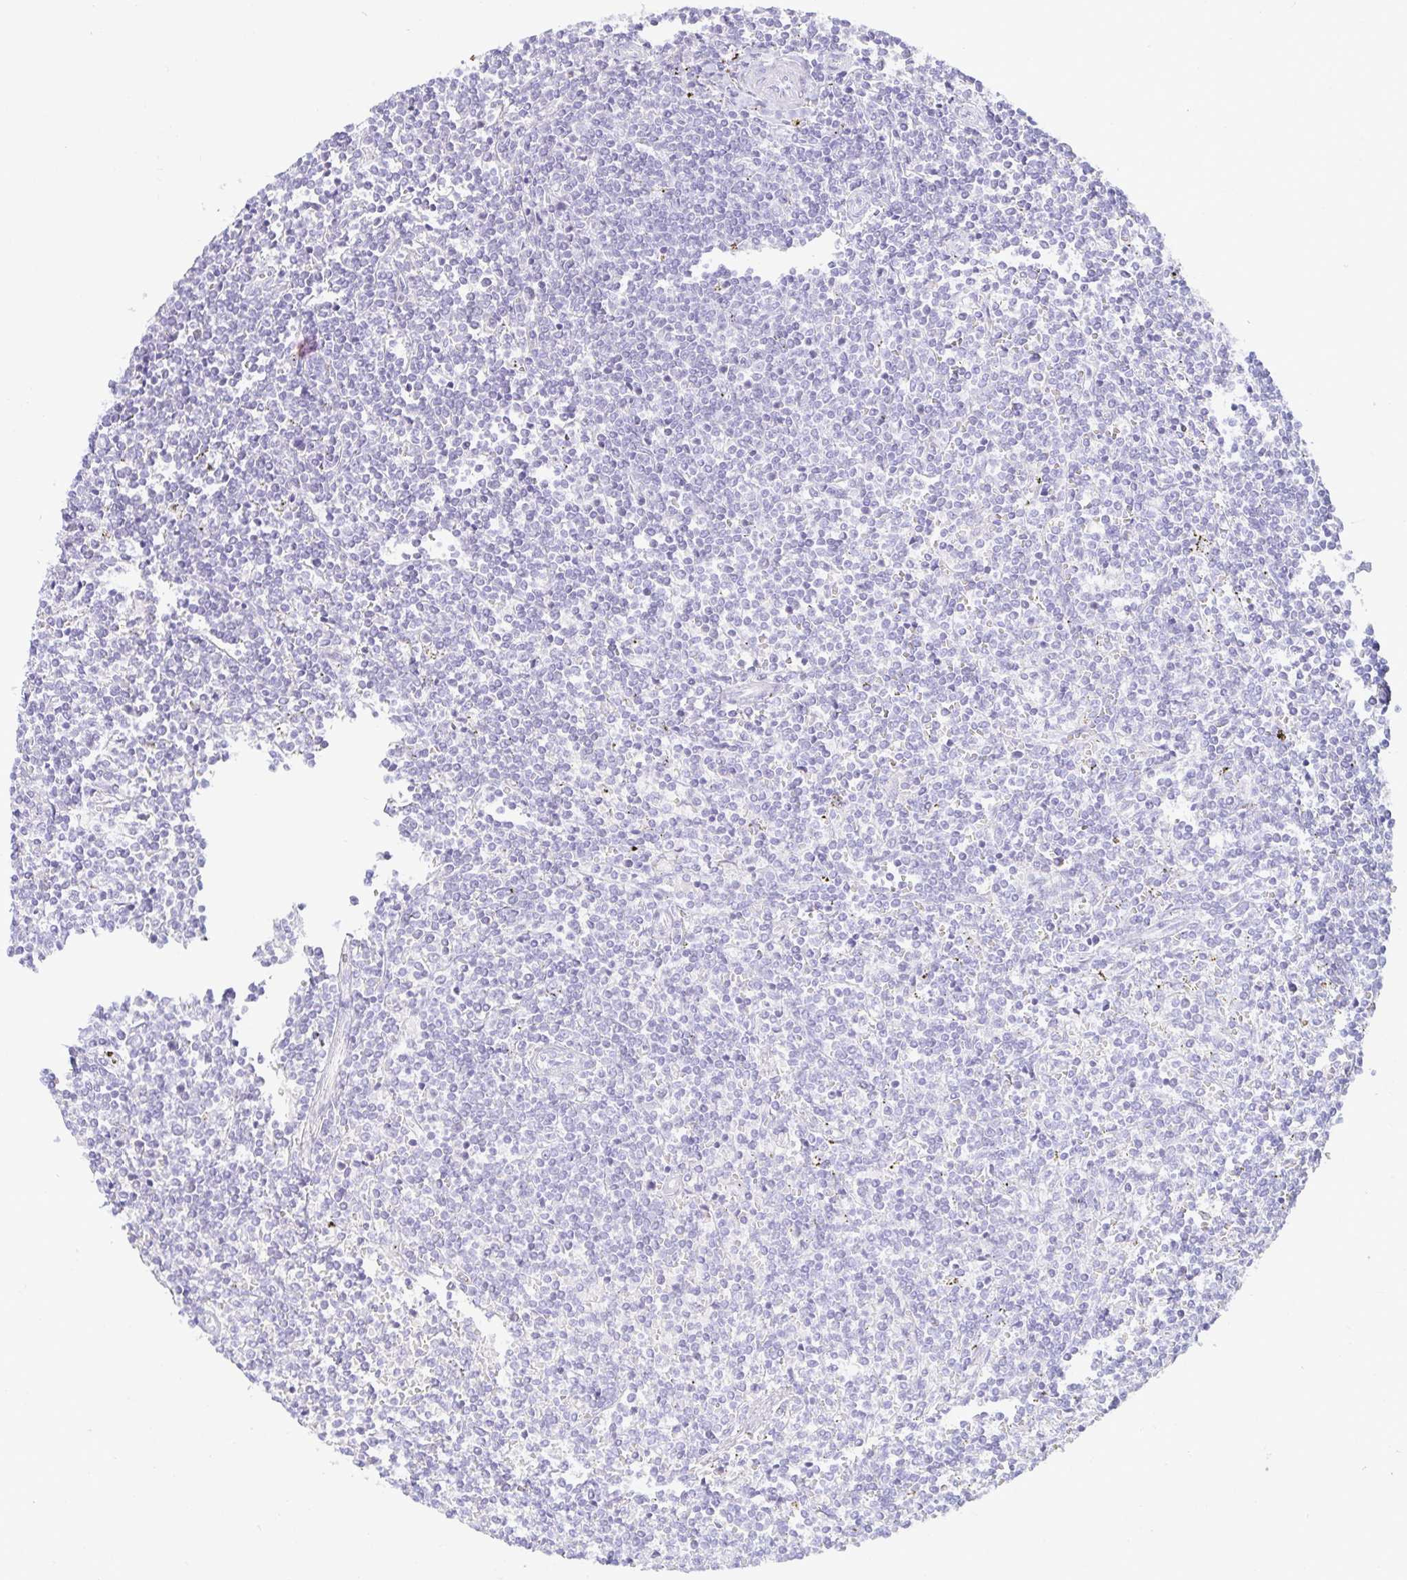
{"staining": {"intensity": "negative", "quantity": "none", "location": "none"}, "tissue": "lymphoma", "cell_type": "Tumor cells", "image_type": "cancer", "snomed": [{"axis": "morphology", "description": "Malignant lymphoma, non-Hodgkin's type, Low grade"}, {"axis": "topography", "description": "Spleen"}], "caption": "DAB (3,3'-diaminobenzidine) immunohistochemical staining of human lymphoma exhibits no significant staining in tumor cells. (DAB (3,3'-diaminobenzidine) immunohistochemistry, high magnification).", "gene": "MON2", "patient": {"sex": "male", "age": 78}}